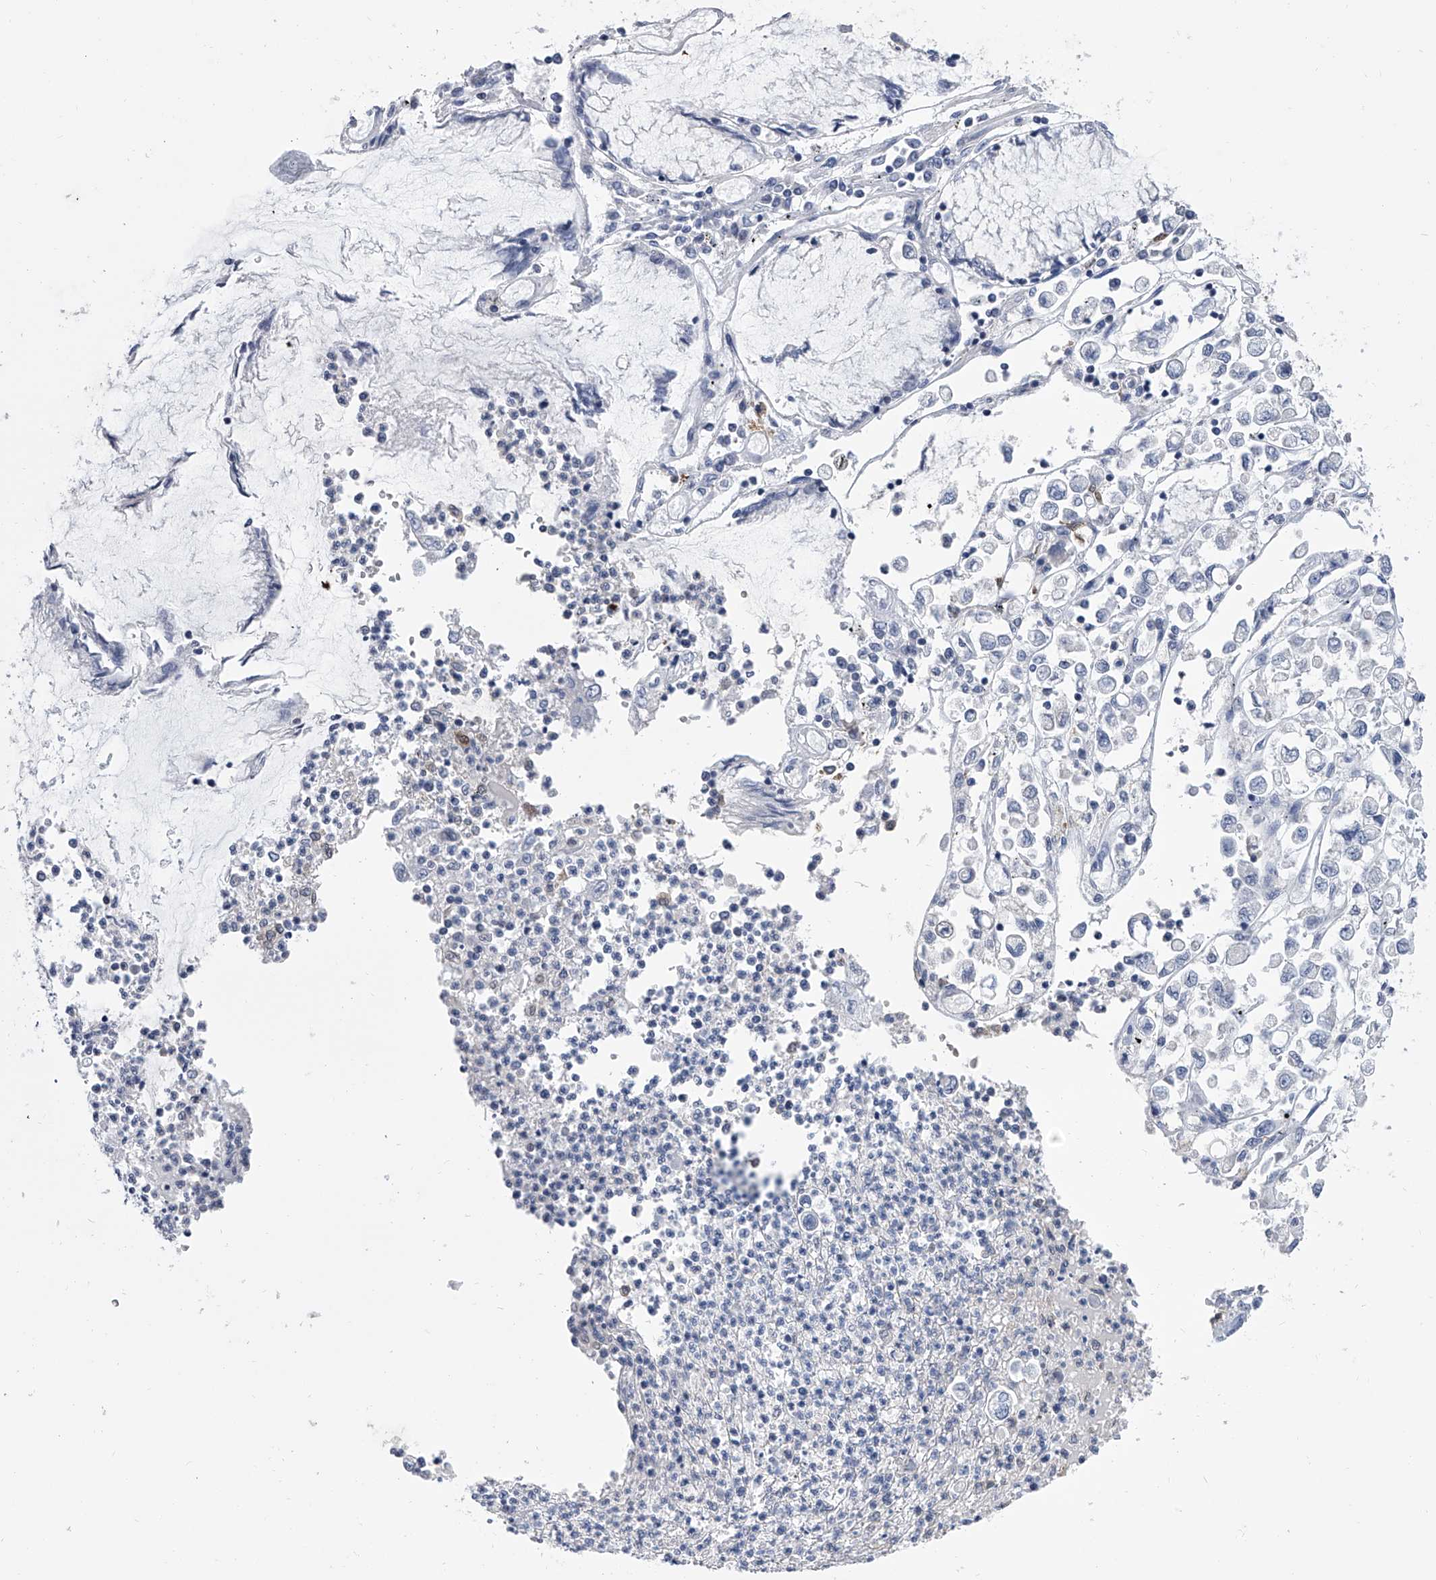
{"staining": {"intensity": "negative", "quantity": "none", "location": "none"}, "tissue": "stomach cancer", "cell_type": "Tumor cells", "image_type": "cancer", "snomed": [{"axis": "morphology", "description": "Adenocarcinoma, NOS"}, {"axis": "topography", "description": "Stomach"}], "caption": "This photomicrograph is of adenocarcinoma (stomach) stained with IHC to label a protein in brown with the nuclei are counter-stained blue. There is no positivity in tumor cells.", "gene": "SERPINB9", "patient": {"sex": "female", "age": 76}}